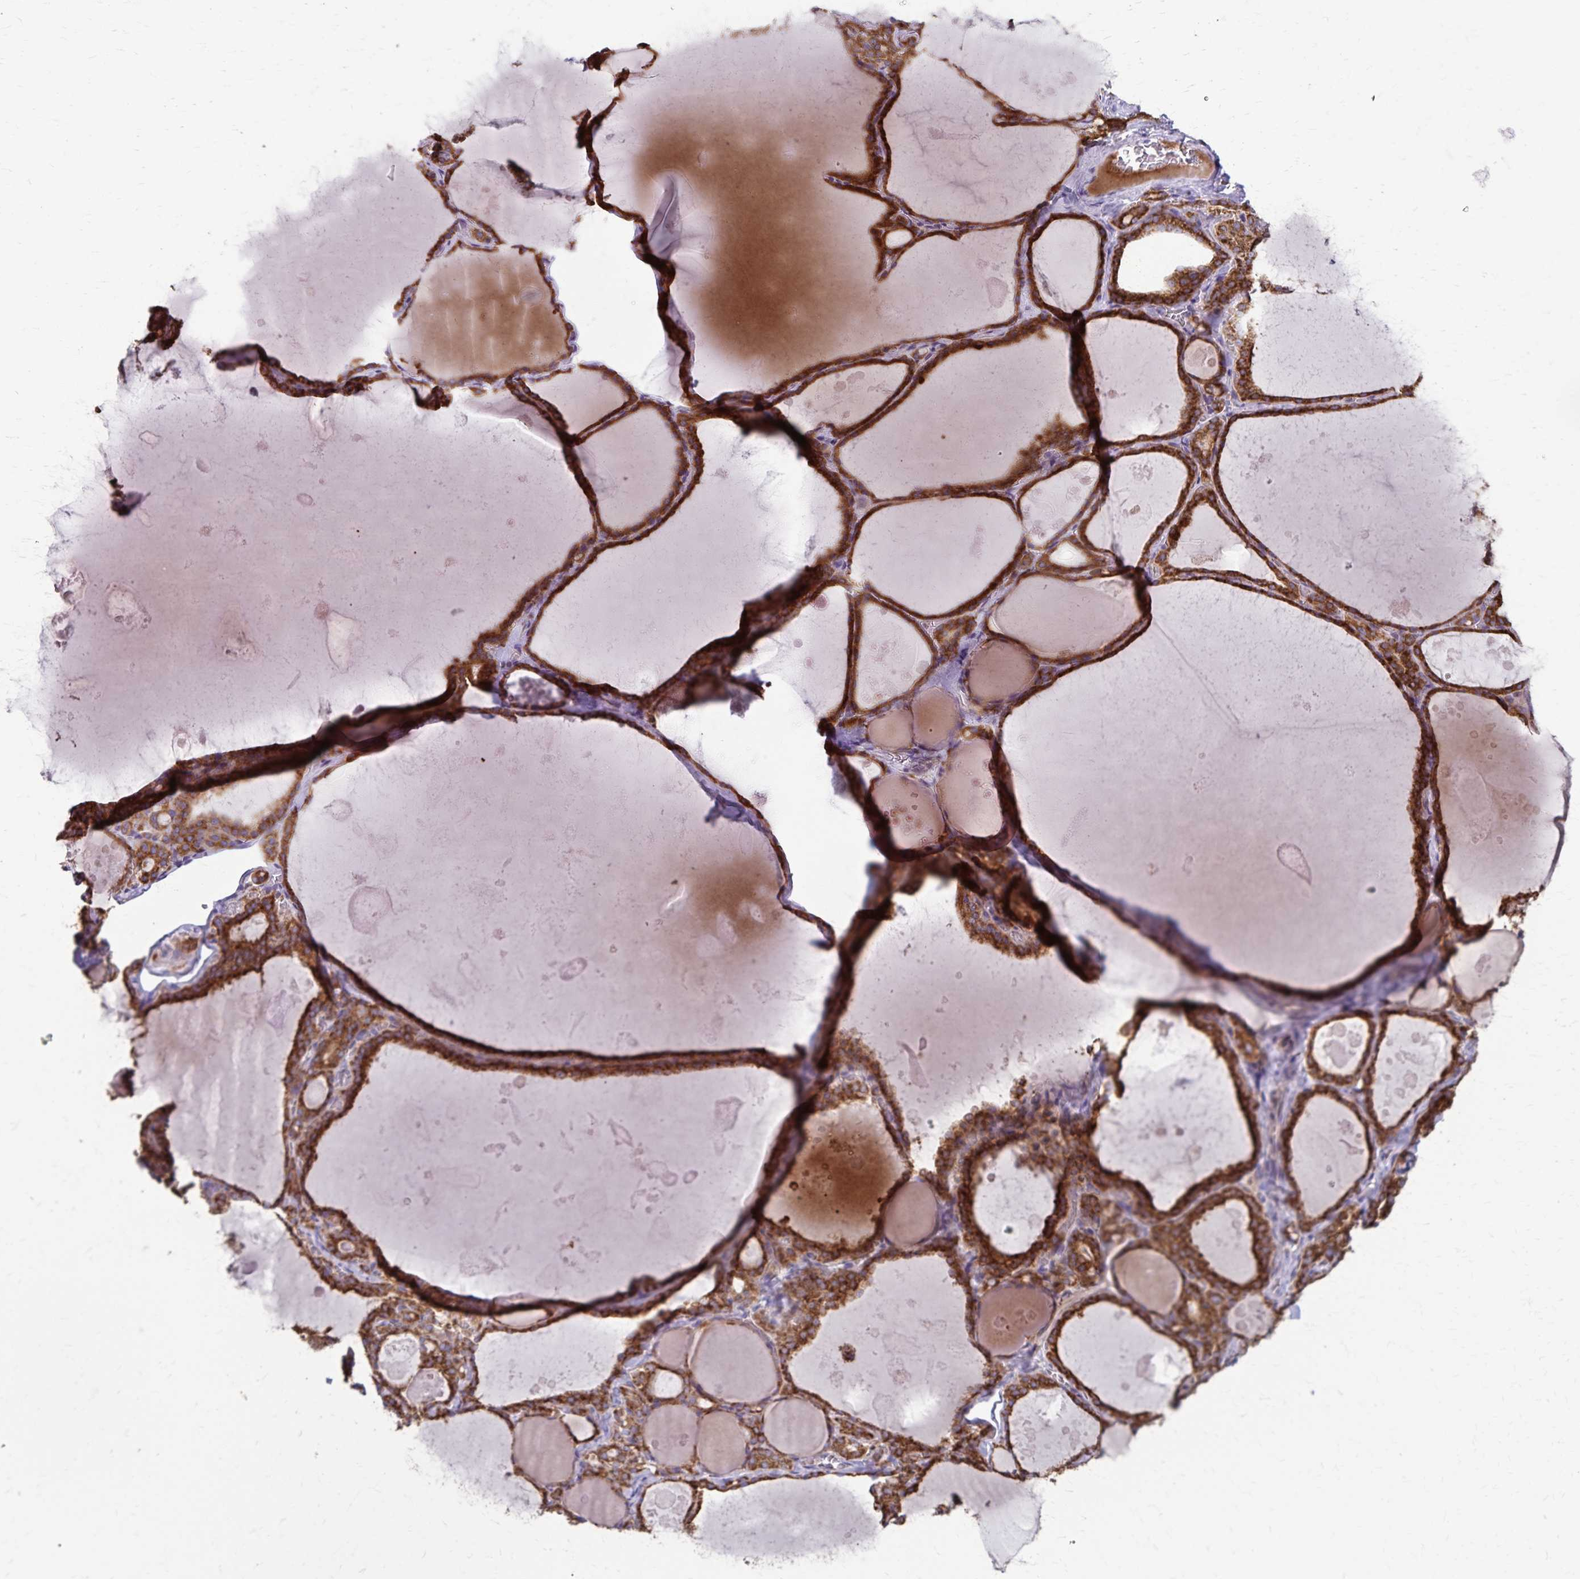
{"staining": {"intensity": "strong", "quantity": ">75%", "location": "cytoplasmic/membranous"}, "tissue": "thyroid gland", "cell_type": "Glandular cells", "image_type": "normal", "snomed": [{"axis": "morphology", "description": "Normal tissue, NOS"}, {"axis": "topography", "description": "Thyroid gland"}], "caption": "The micrograph exhibits a brown stain indicating the presence of a protein in the cytoplasmic/membranous of glandular cells in thyroid gland.", "gene": "RNF10", "patient": {"sex": "male", "age": 56}}